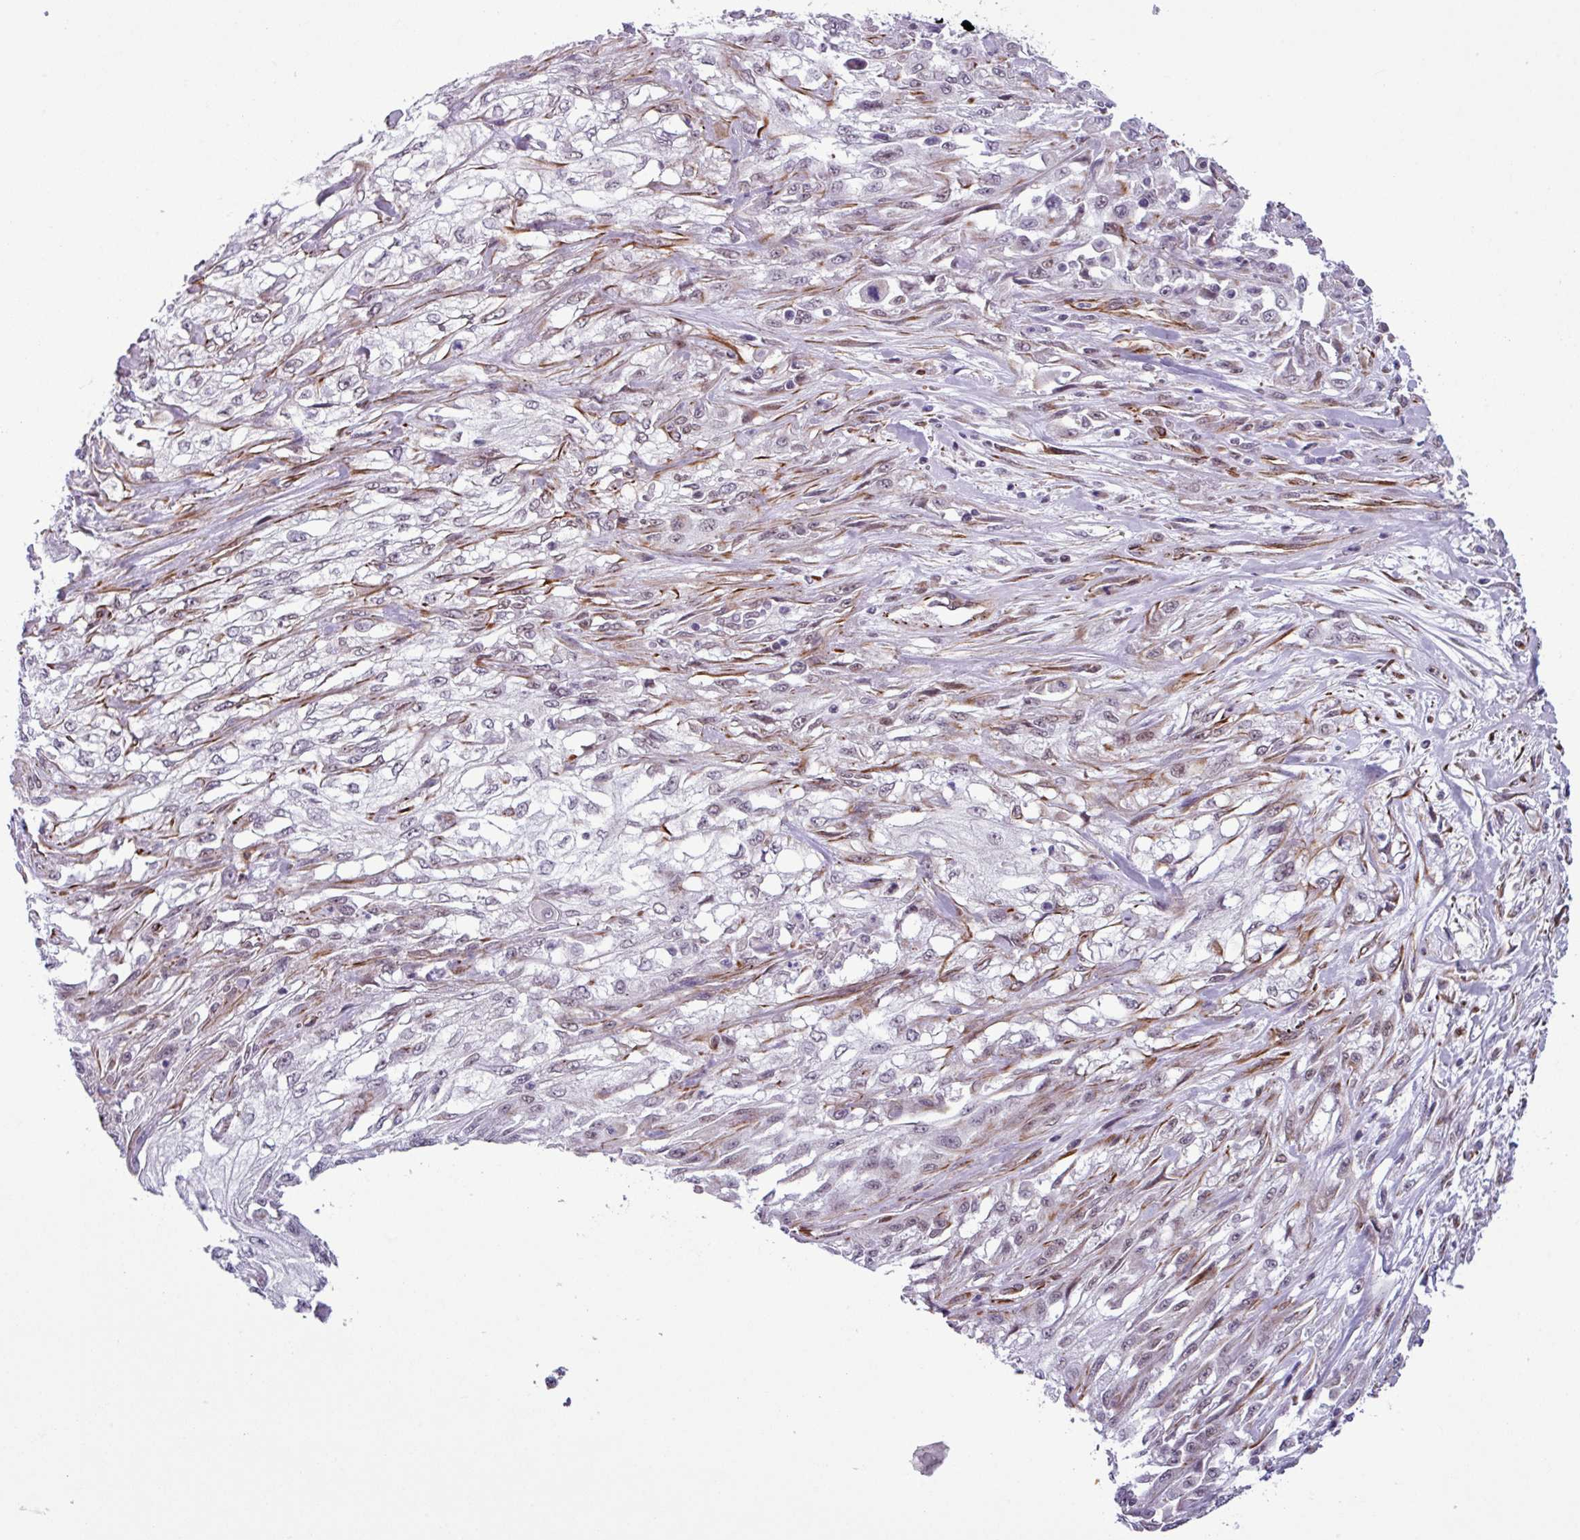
{"staining": {"intensity": "negative", "quantity": "none", "location": "none"}, "tissue": "skin cancer", "cell_type": "Tumor cells", "image_type": "cancer", "snomed": [{"axis": "morphology", "description": "Squamous cell carcinoma, NOS"}, {"axis": "morphology", "description": "Squamous cell carcinoma, metastatic, NOS"}, {"axis": "topography", "description": "Skin"}, {"axis": "topography", "description": "Lymph node"}], "caption": "IHC histopathology image of neoplastic tissue: squamous cell carcinoma (skin) stained with DAB (3,3'-diaminobenzidine) exhibits no significant protein positivity in tumor cells.", "gene": "CHD3", "patient": {"sex": "male", "age": 75}}